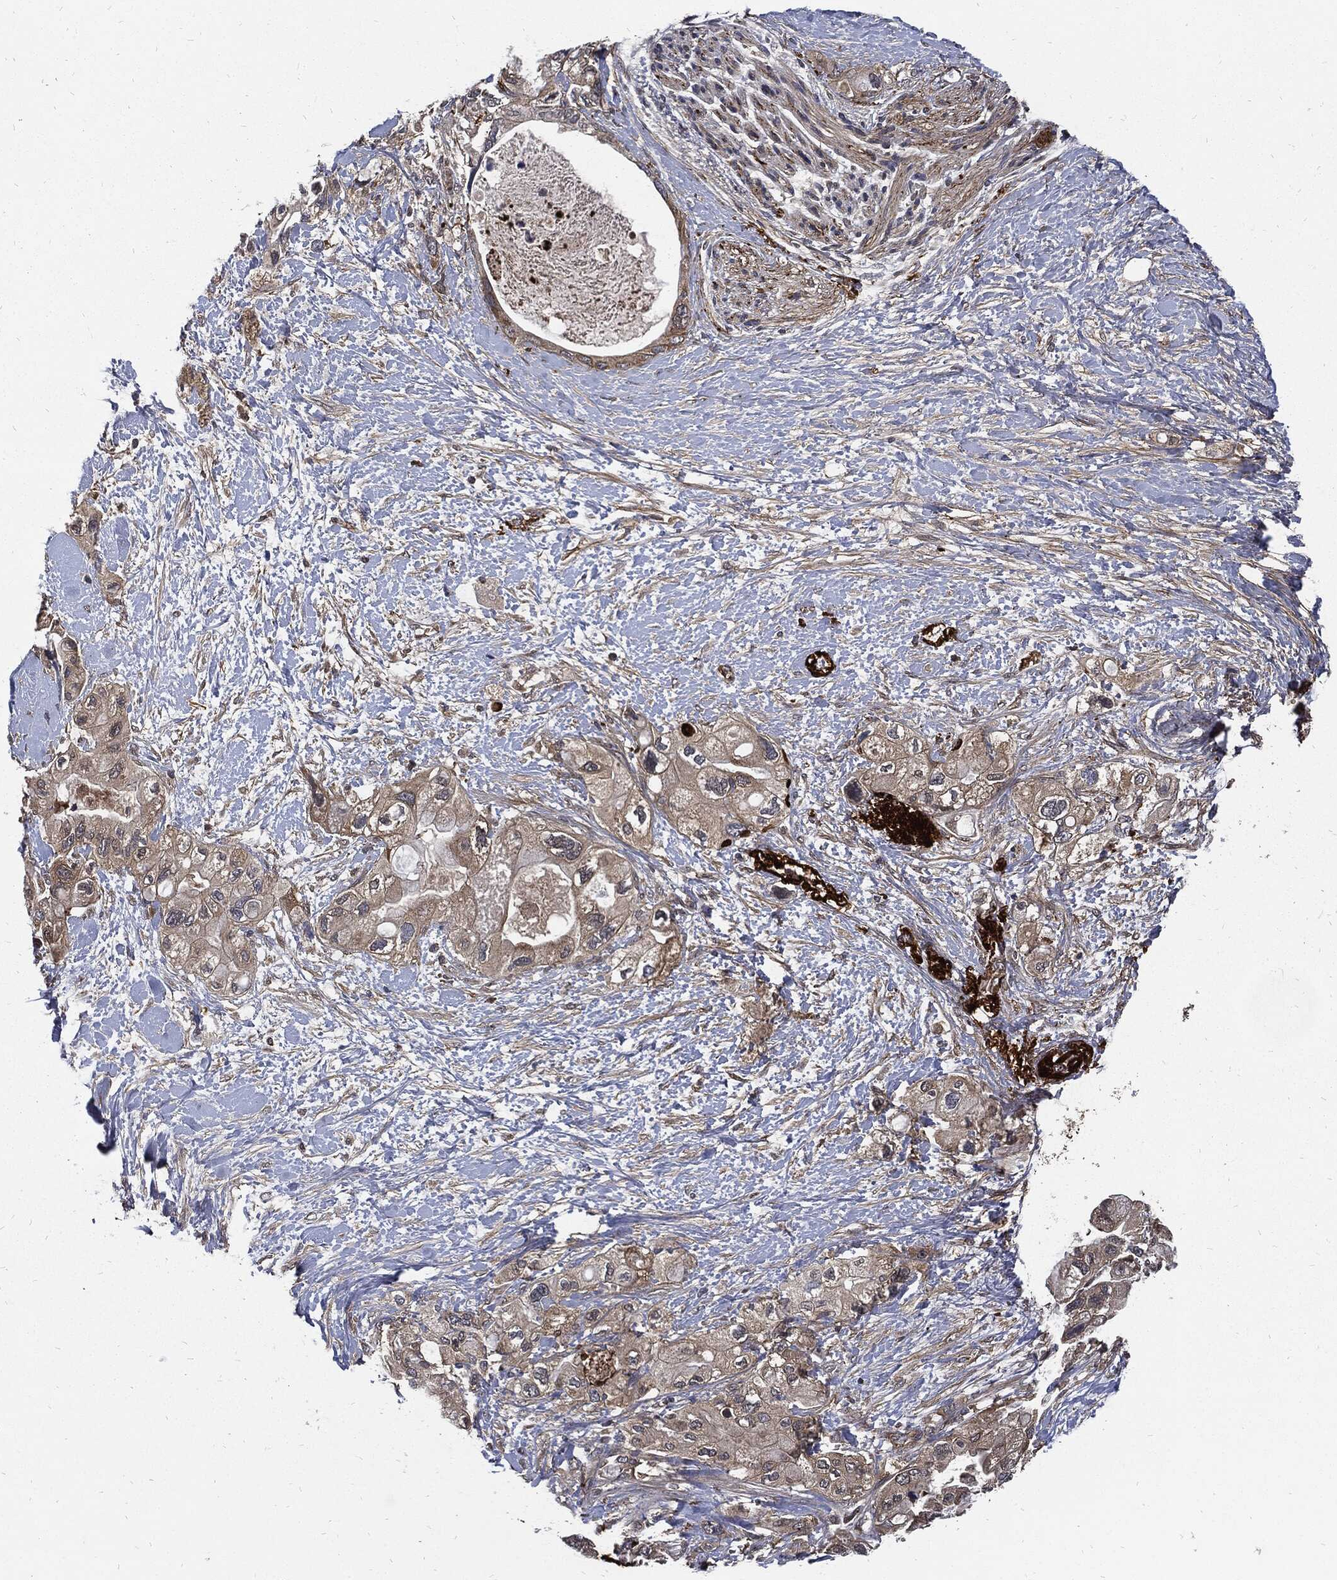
{"staining": {"intensity": "moderate", "quantity": "25%-75%", "location": "cytoplasmic/membranous"}, "tissue": "pancreatic cancer", "cell_type": "Tumor cells", "image_type": "cancer", "snomed": [{"axis": "morphology", "description": "Adenocarcinoma, NOS"}, {"axis": "topography", "description": "Pancreas"}], "caption": "The histopathology image displays staining of adenocarcinoma (pancreatic), revealing moderate cytoplasmic/membranous protein expression (brown color) within tumor cells. (brown staining indicates protein expression, while blue staining denotes nuclei).", "gene": "CLU", "patient": {"sex": "female", "age": 56}}